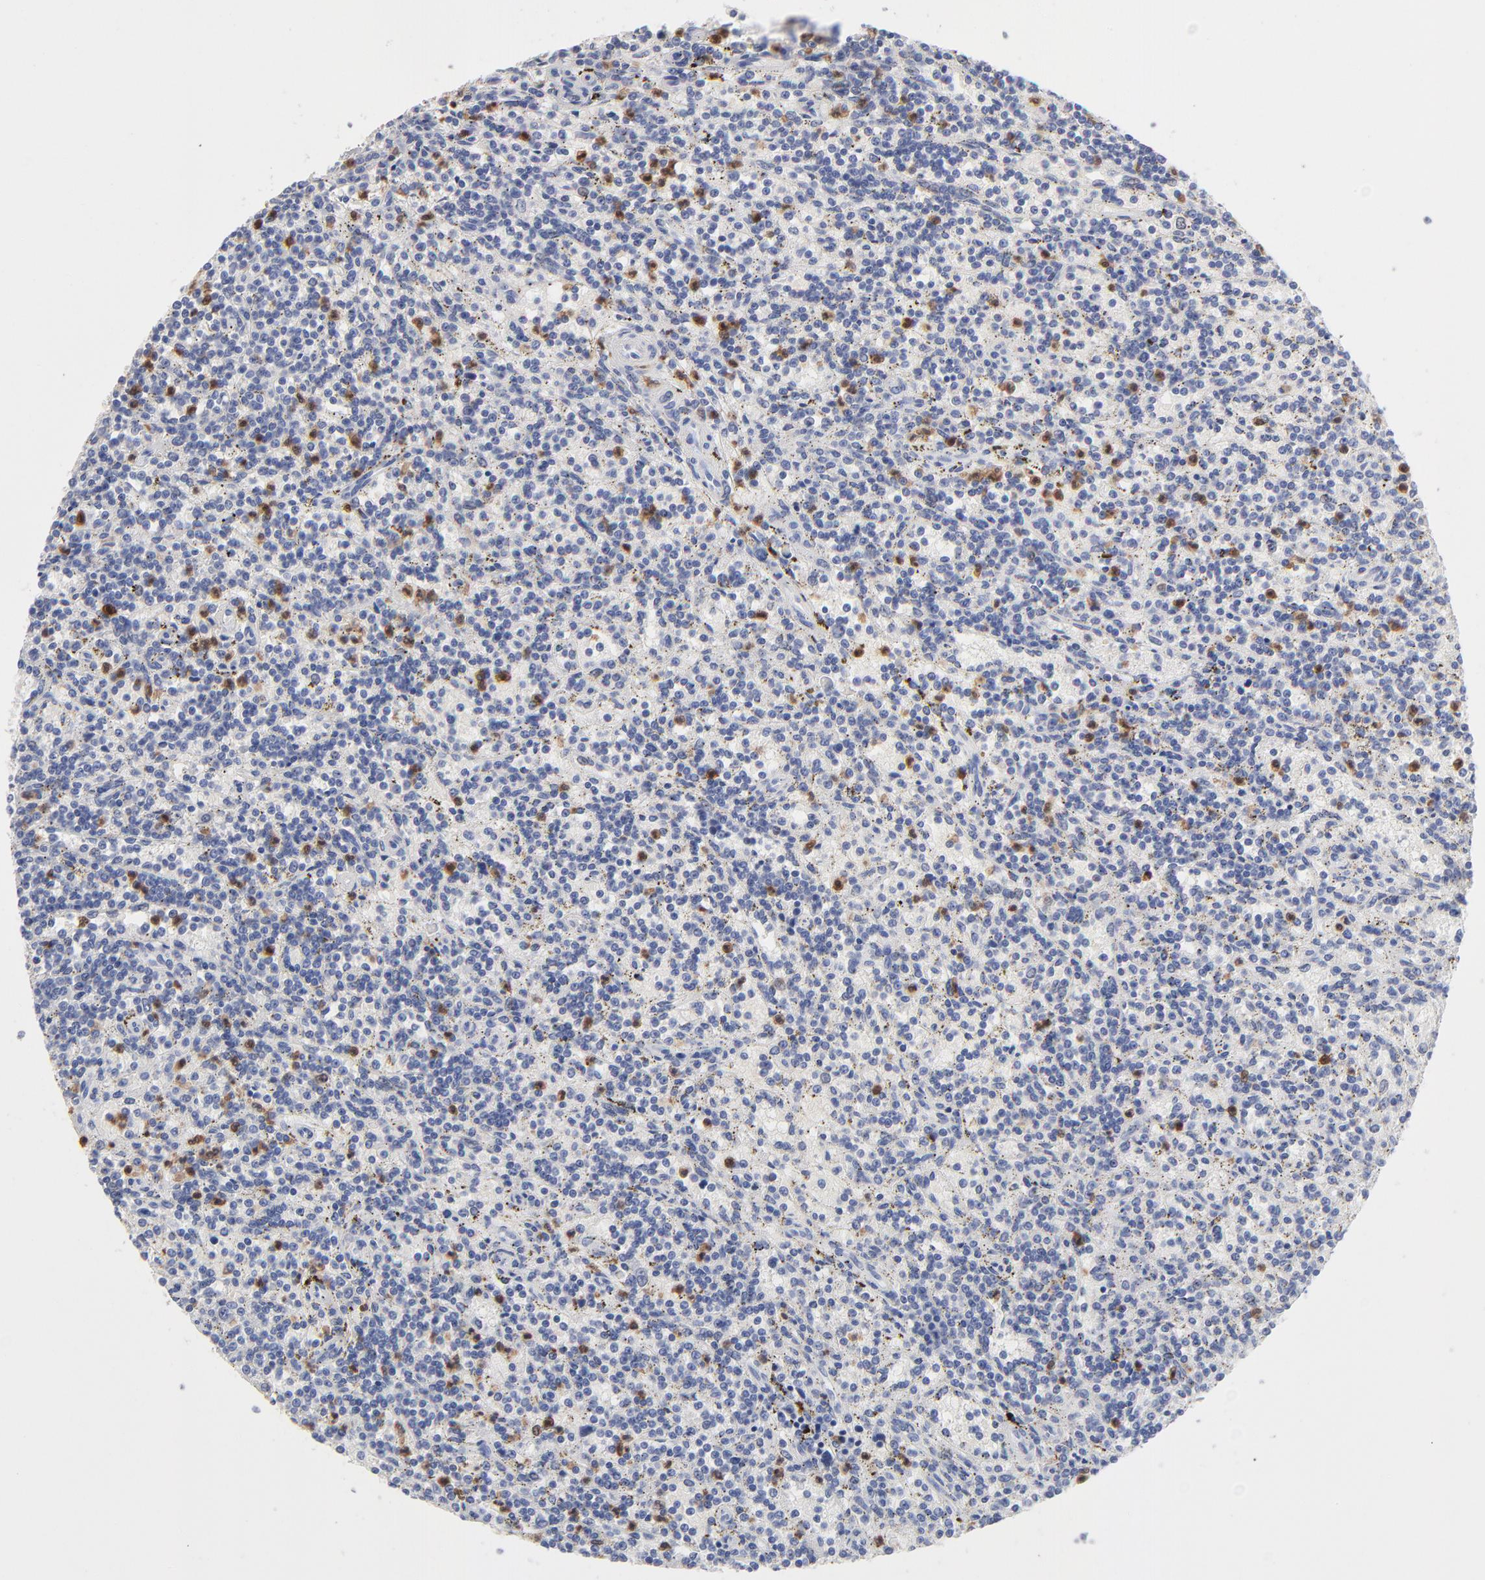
{"staining": {"intensity": "negative", "quantity": "none", "location": "none"}, "tissue": "lymphoma", "cell_type": "Tumor cells", "image_type": "cancer", "snomed": [{"axis": "morphology", "description": "Malignant lymphoma, non-Hodgkin's type, Low grade"}, {"axis": "topography", "description": "Spleen"}], "caption": "Immunohistochemistry (IHC) of human lymphoma displays no staining in tumor cells.", "gene": "ARG1", "patient": {"sex": "male", "age": 73}}